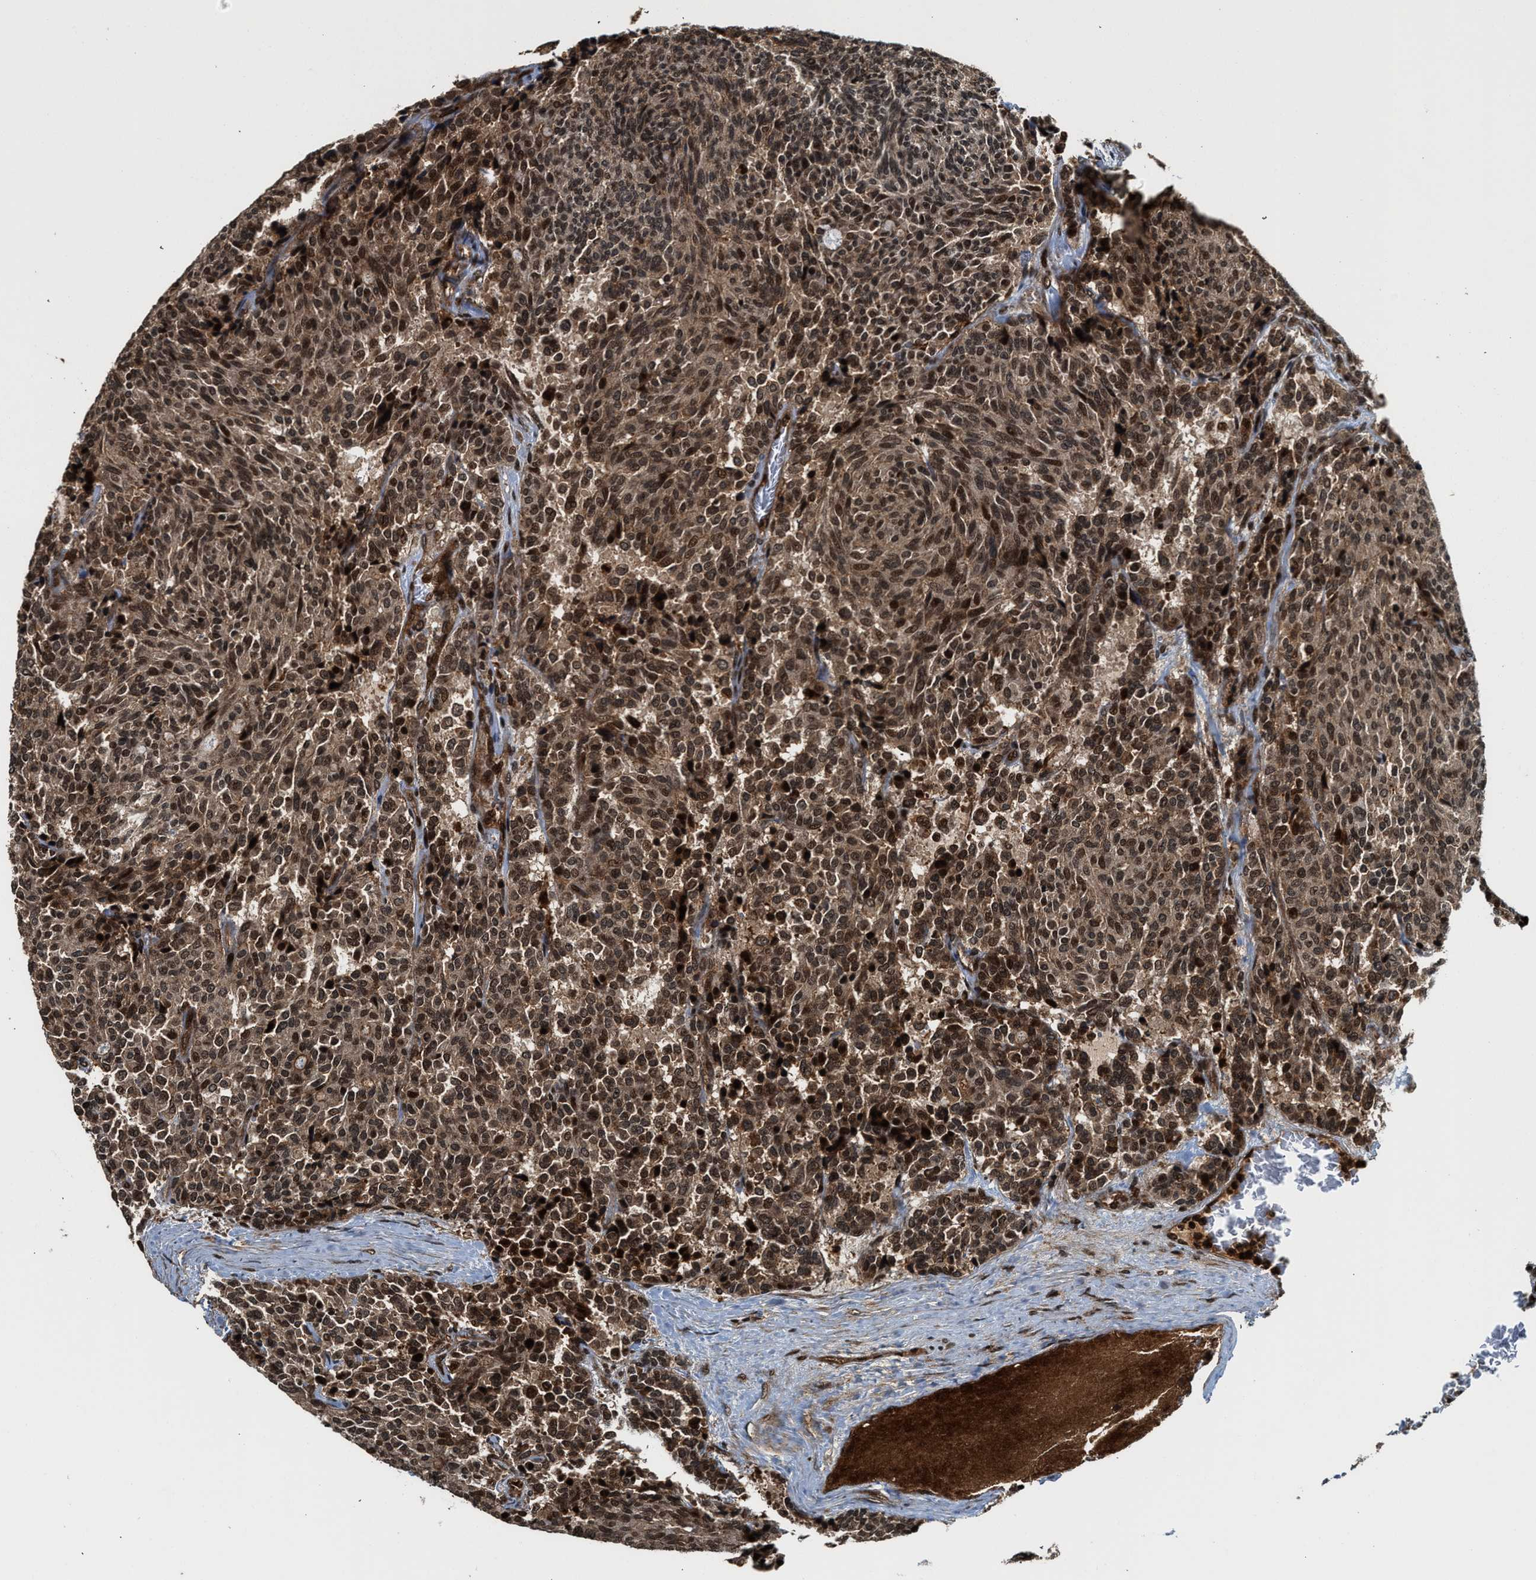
{"staining": {"intensity": "strong", "quantity": ">75%", "location": "cytoplasmic/membranous,nuclear"}, "tissue": "carcinoid", "cell_type": "Tumor cells", "image_type": "cancer", "snomed": [{"axis": "morphology", "description": "Carcinoid, malignant, NOS"}, {"axis": "topography", "description": "Pancreas"}], "caption": "Carcinoid tissue shows strong cytoplasmic/membranous and nuclear positivity in about >75% of tumor cells, visualized by immunohistochemistry. The staining was performed using DAB (3,3'-diaminobenzidine) to visualize the protein expression in brown, while the nuclei were stained in blue with hematoxylin (Magnification: 20x).", "gene": "MDM2", "patient": {"sex": "female", "age": 54}}